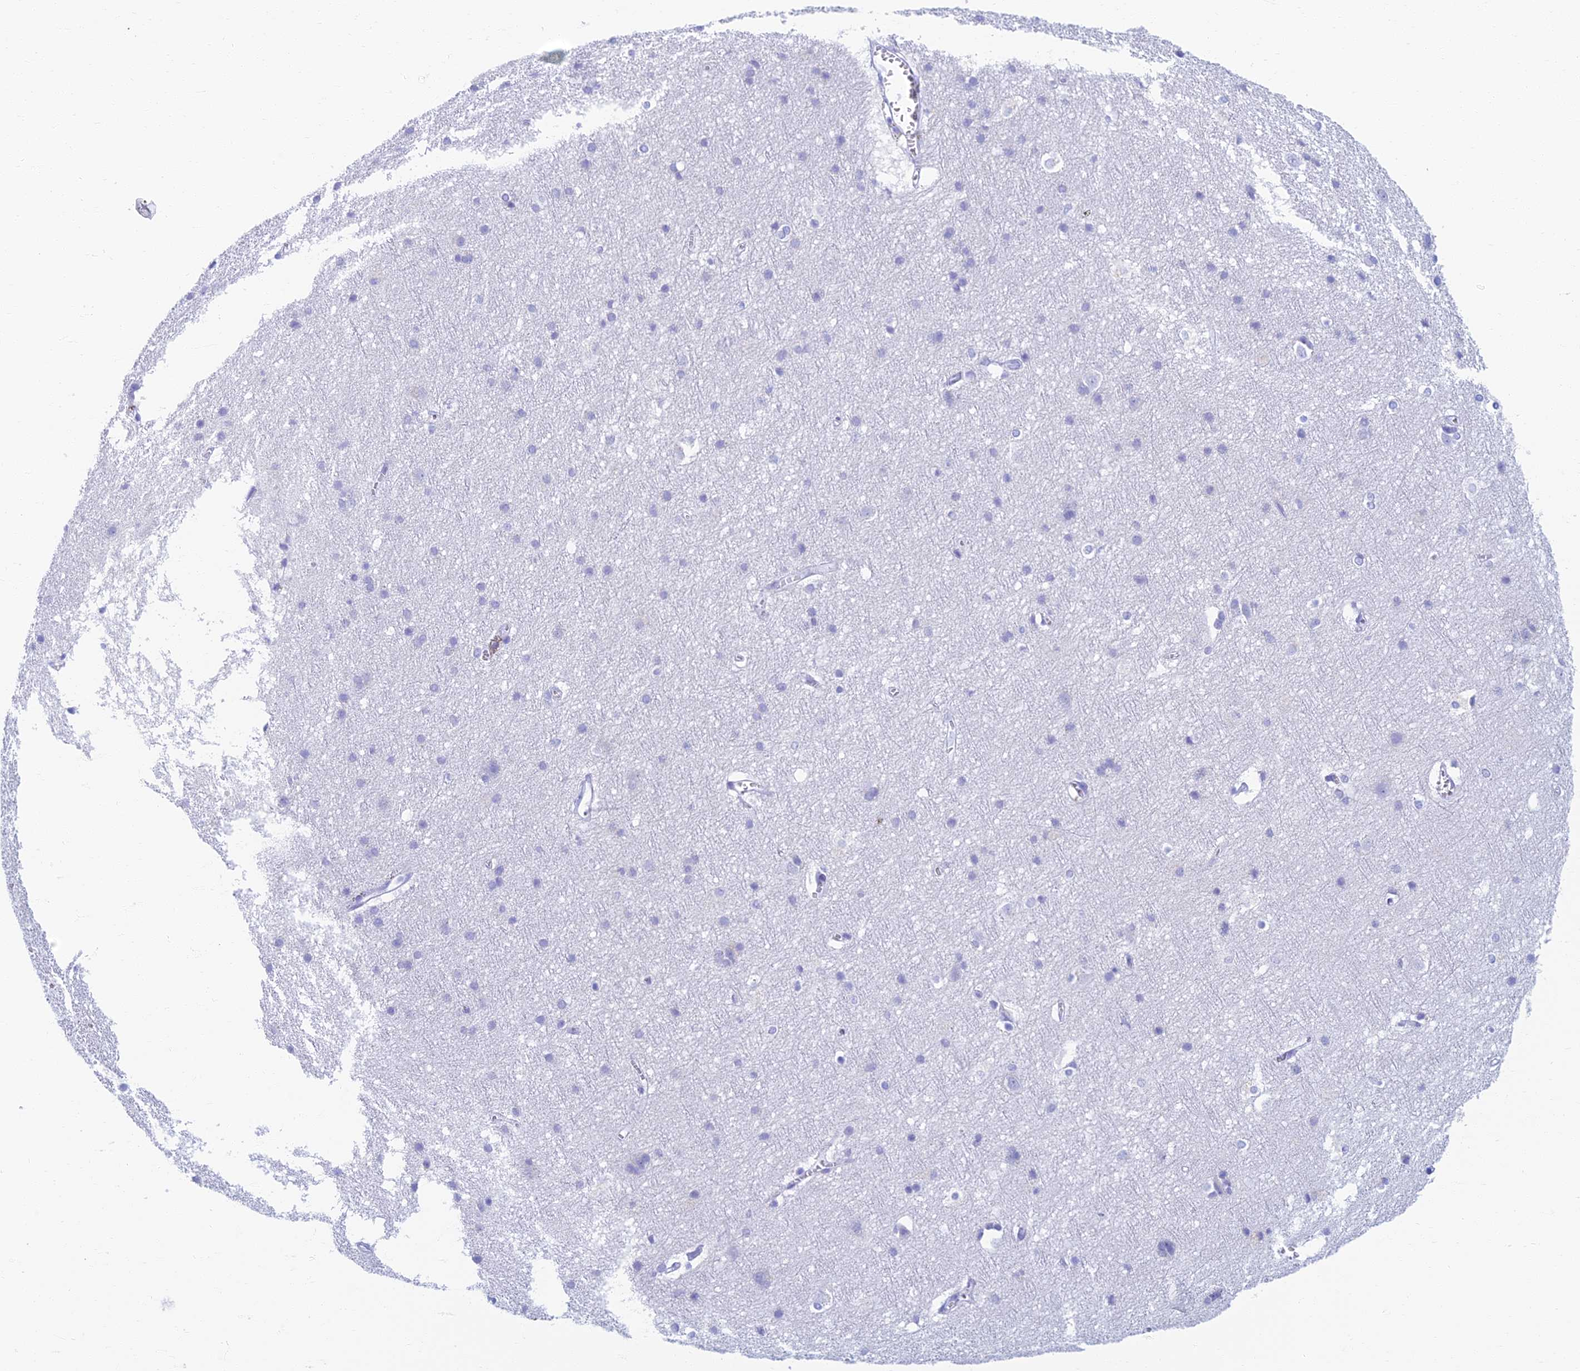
{"staining": {"intensity": "negative", "quantity": "none", "location": "none"}, "tissue": "cerebral cortex", "cell_type": "Endothelial cells", "image_type": "normal", "snomed": [{"axis": "morphology", "description": "Normal tissue, NOS"}, {"axis": "topography", "description": "Cerebral cortex"}], "caption": "Immunohistochemistry of benign human cerebral cortex exhibits no staining in endothelial cells.", "gene": "ETFRF1", "patient": {"sex": "male", "age": 54}}